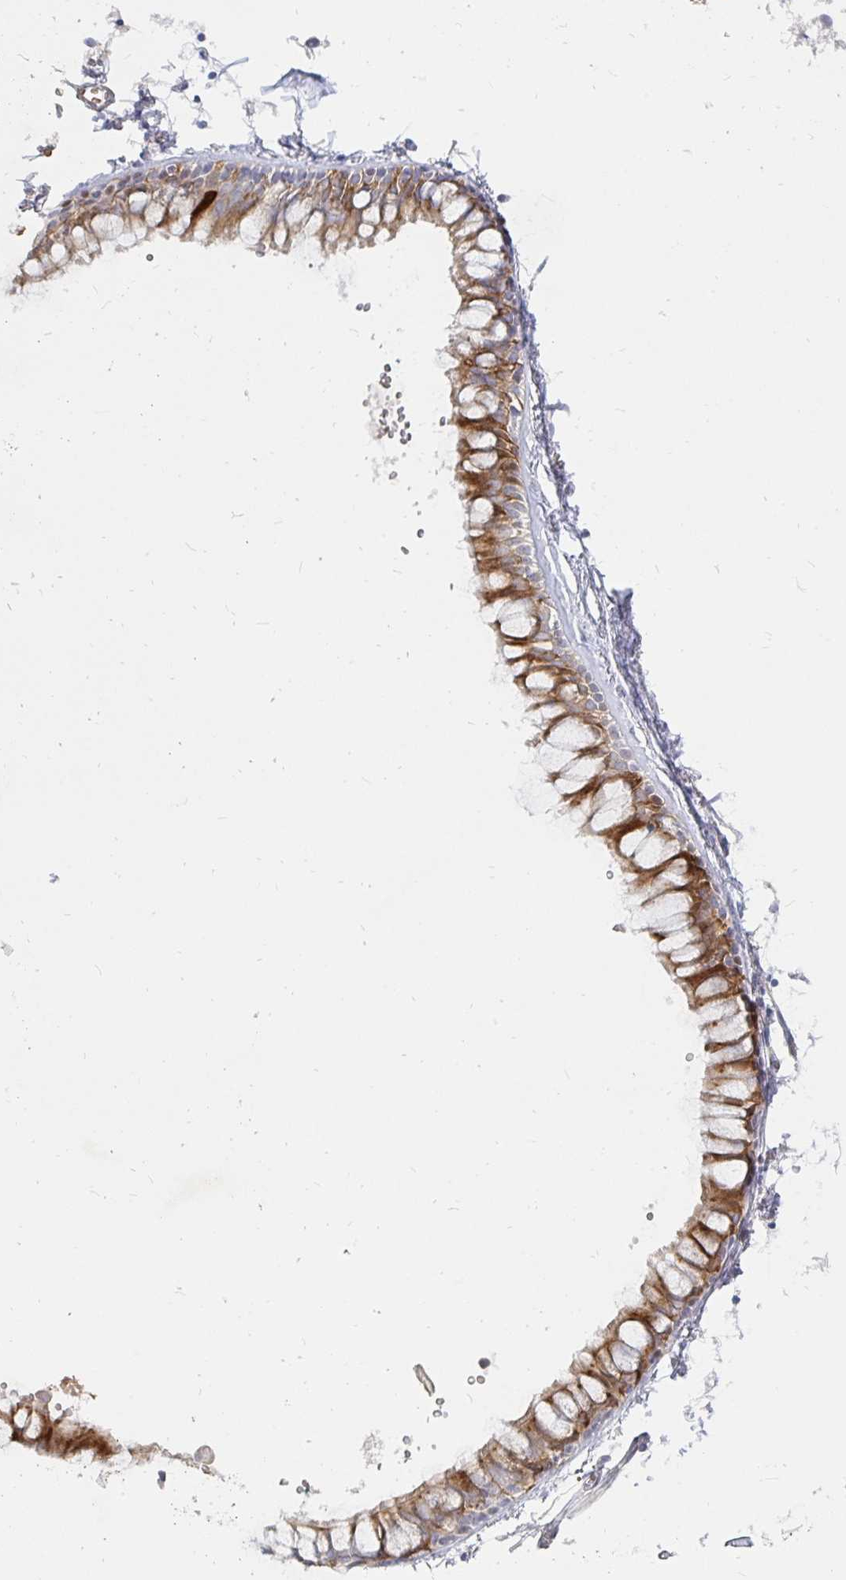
{"staining": {"intensity": "moderate", "quantity": ">75%", "location": "cytoplasmic/membranous"}, "tissue": "bronchus", "cell_type": "Respiratory epithelial cells", "image_type": "normal", "snomed": [{"axis": "morphology", "description": "Normal tissue, NOS"}, {"axis": "topography", "description": "Cartilage tissue"}, {"axis": "topography", "description": "Bronchus"}], "caption": "IHC micrograph of benign bronchus stained for a protein (brown), which demonstrates medium levels of moderate cytoplasmic/membranous staining in about >75% of respiratory epithelial cells.", "gene": "KCTD19", "patient": {"sex": "female", "age": 59}}